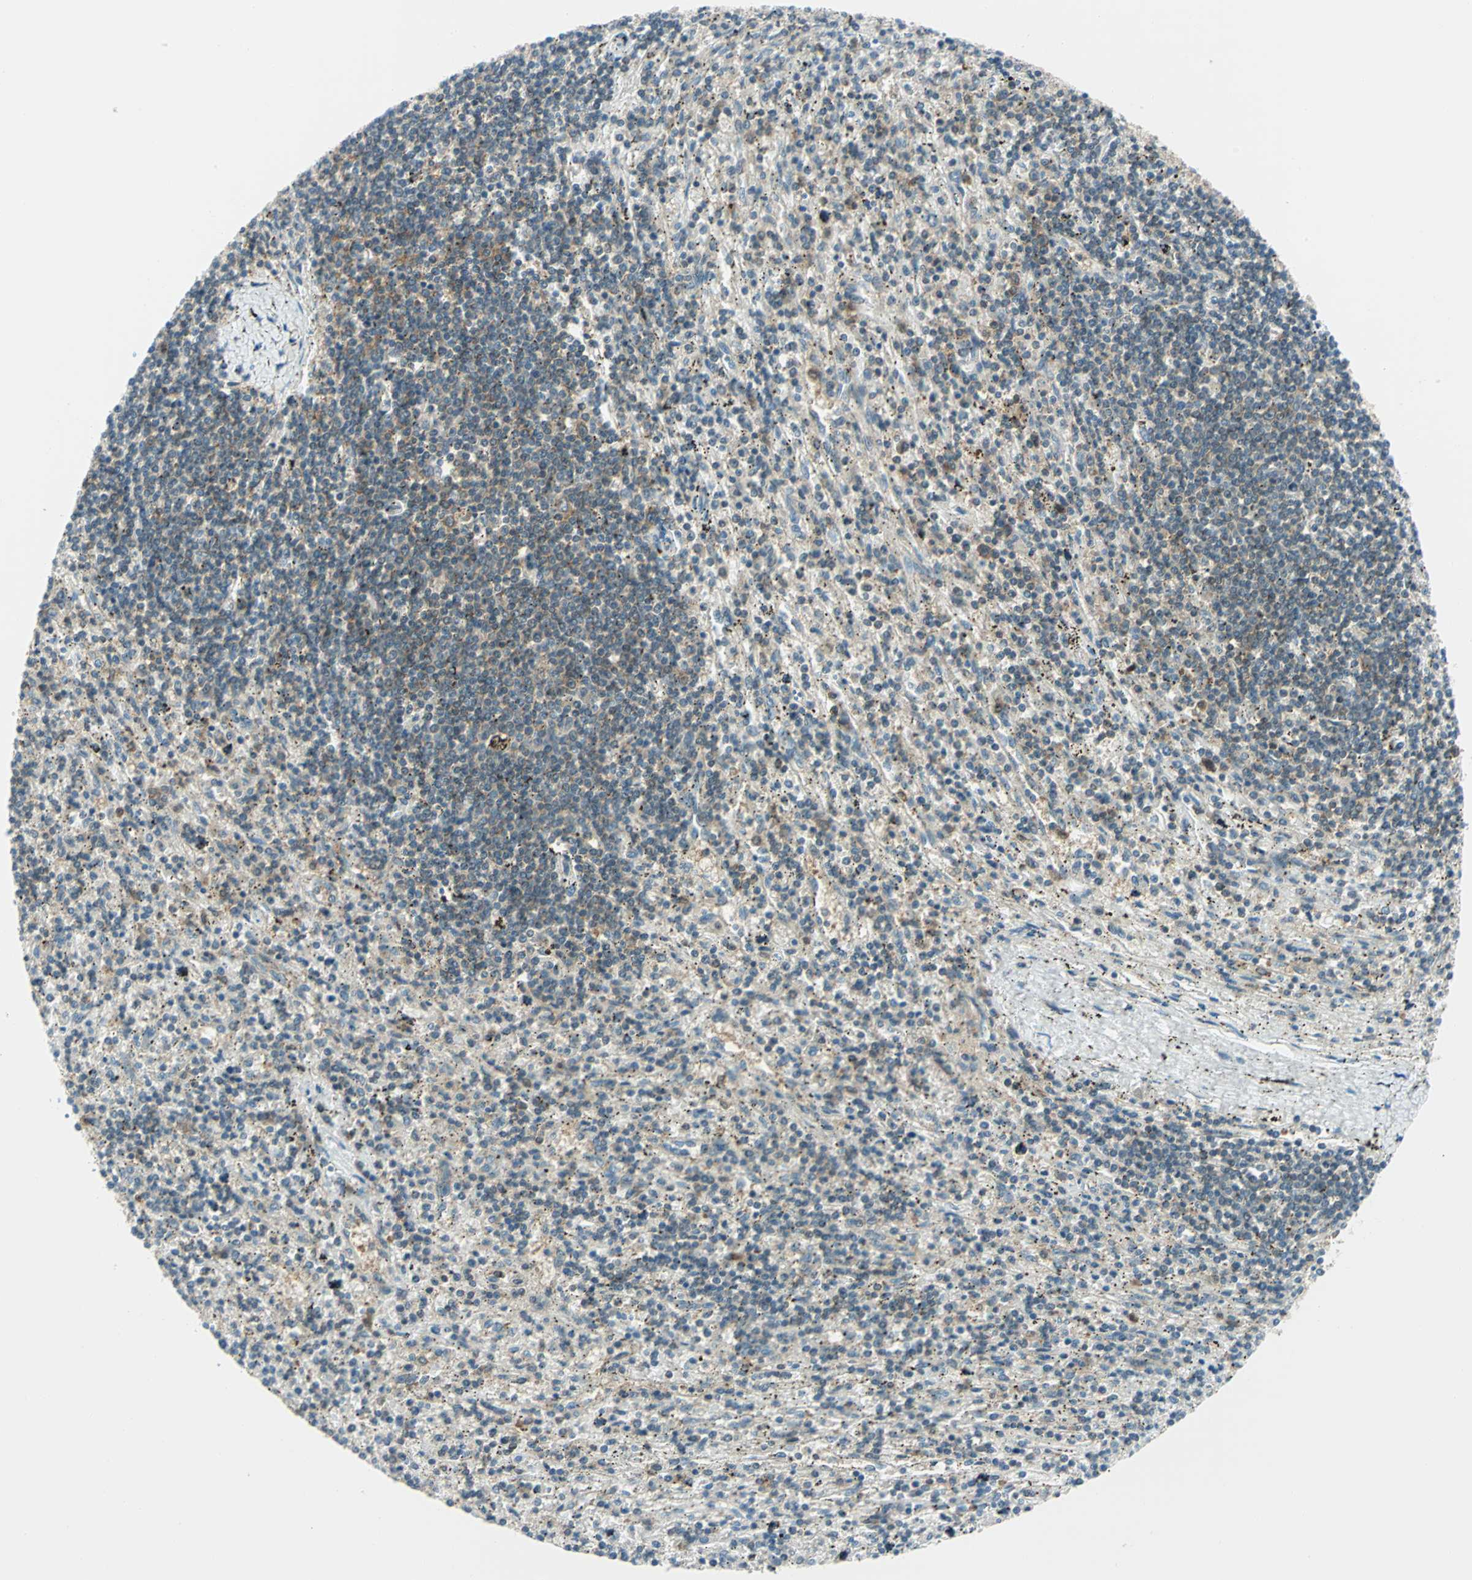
{"staining": {"intensity": "moderate", "quantity": "<25%", "location": "cytoplasmic/membranous"}, "tissue": "lymphoma", "cell_type": "Tumor cells", "image_type": "cancer", "snomed": [{"axis": "morphology", "description": "Malignant lymphoma, non-Hodgkin's type, Low grade"}, {"axis": "topography", "description": "Spleen"}], "caption": "This is a photomicrograph of immunohistochemistry (IHC) staining of malignant lymphoma, non-Hodgkin's type (low-grade), which shows moderate expression in the cytoplasmic/membranous of tumor cells.", "gene": "ALDOA", "patient": {"sex": "male", "age": 76}}